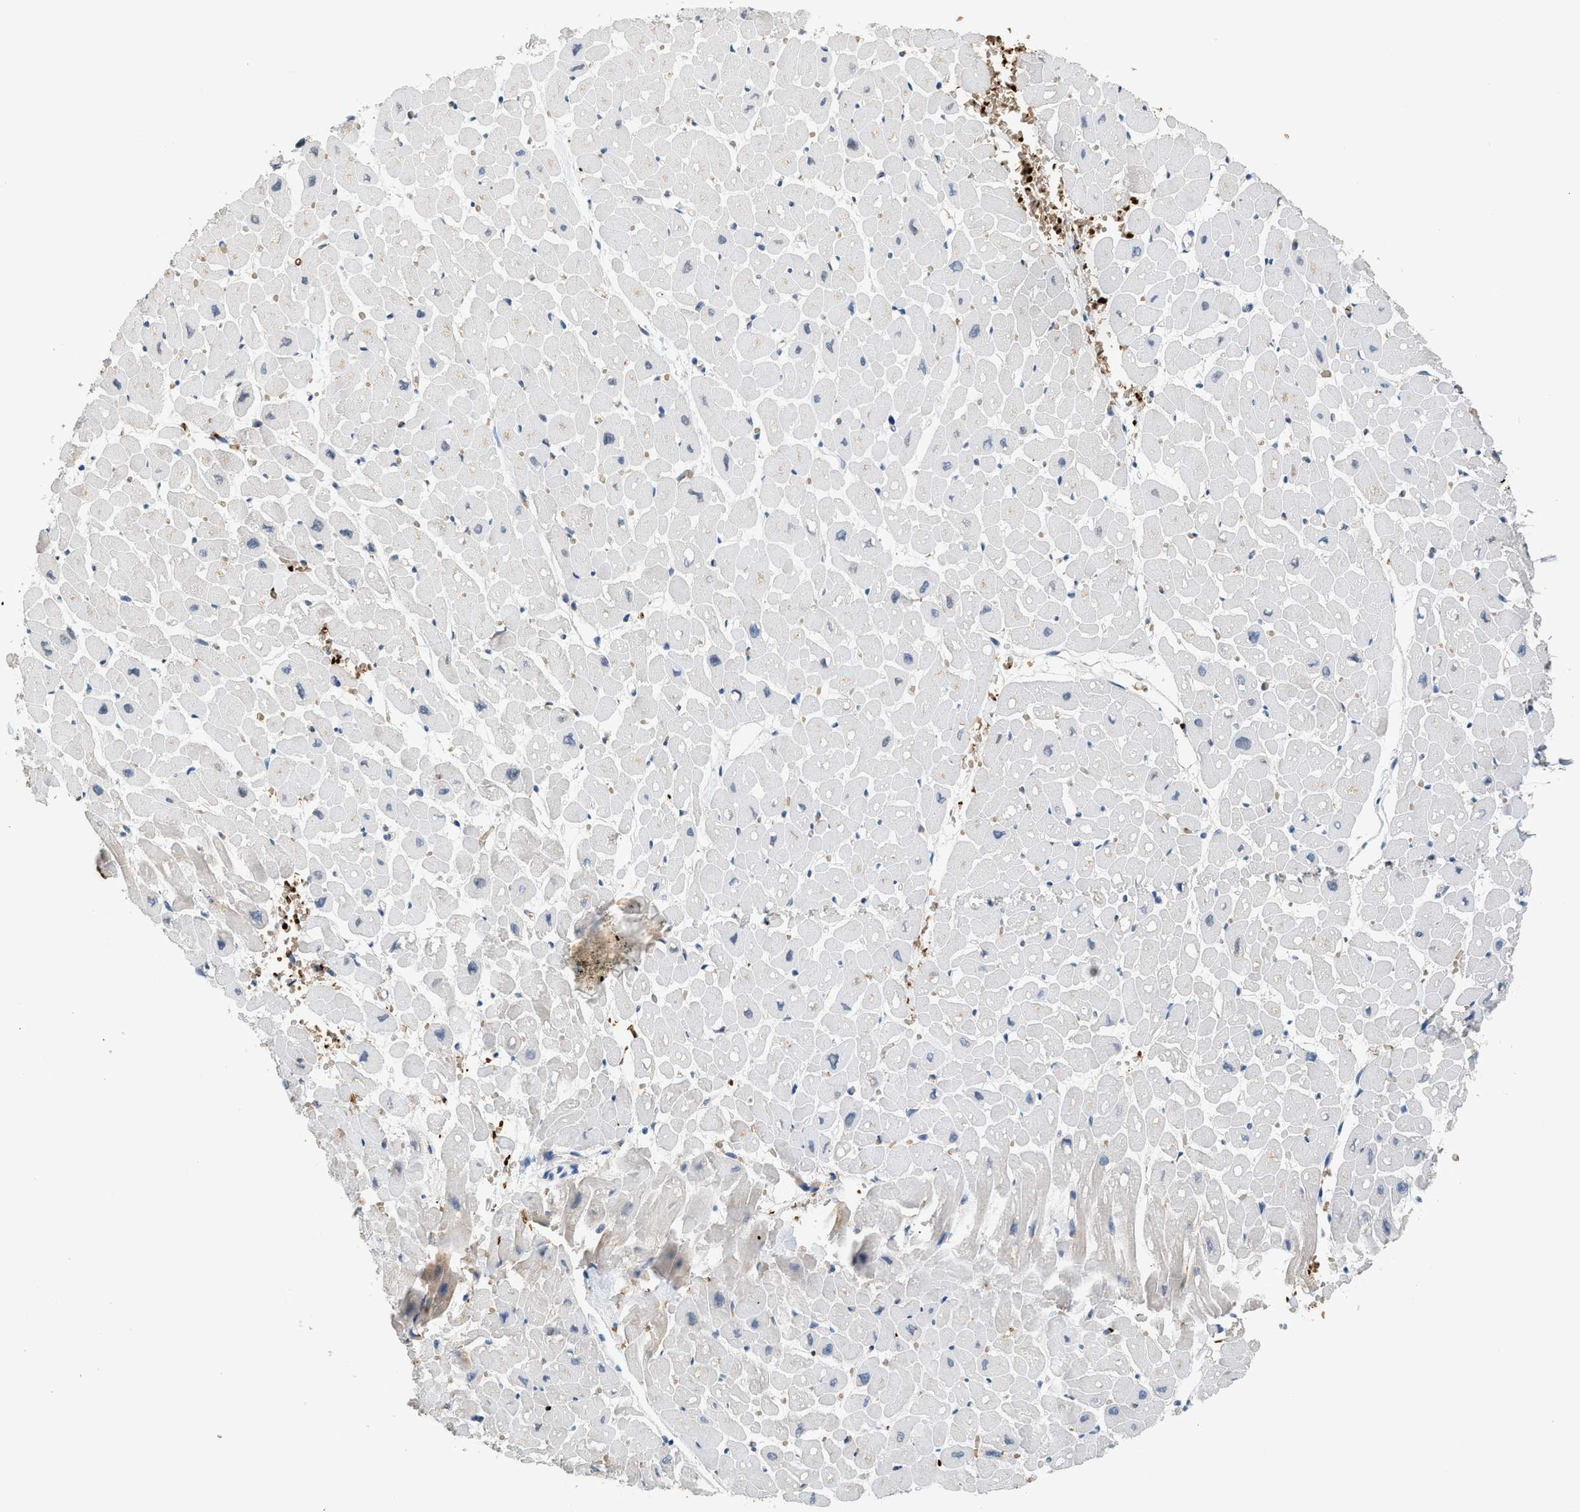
{"staining": {"intensity": "negative", "quantity": "none", "location": "none"}, "tissue": "heart muscle", "cell_type": "Cardiomyocytes", "image_type": "normal", "snomed": [{"axis": "morphology", "description": "Normal tissue, NOS"}, {"axis": "topography", "description": "Heart"}], "caption": "Immunohistochemical staining of unremarkable heart muscle reveals no significant positivity in cardiomyocytes.", "gene": "CYTH2", "patient": {"sex": "male", "age": 45}}